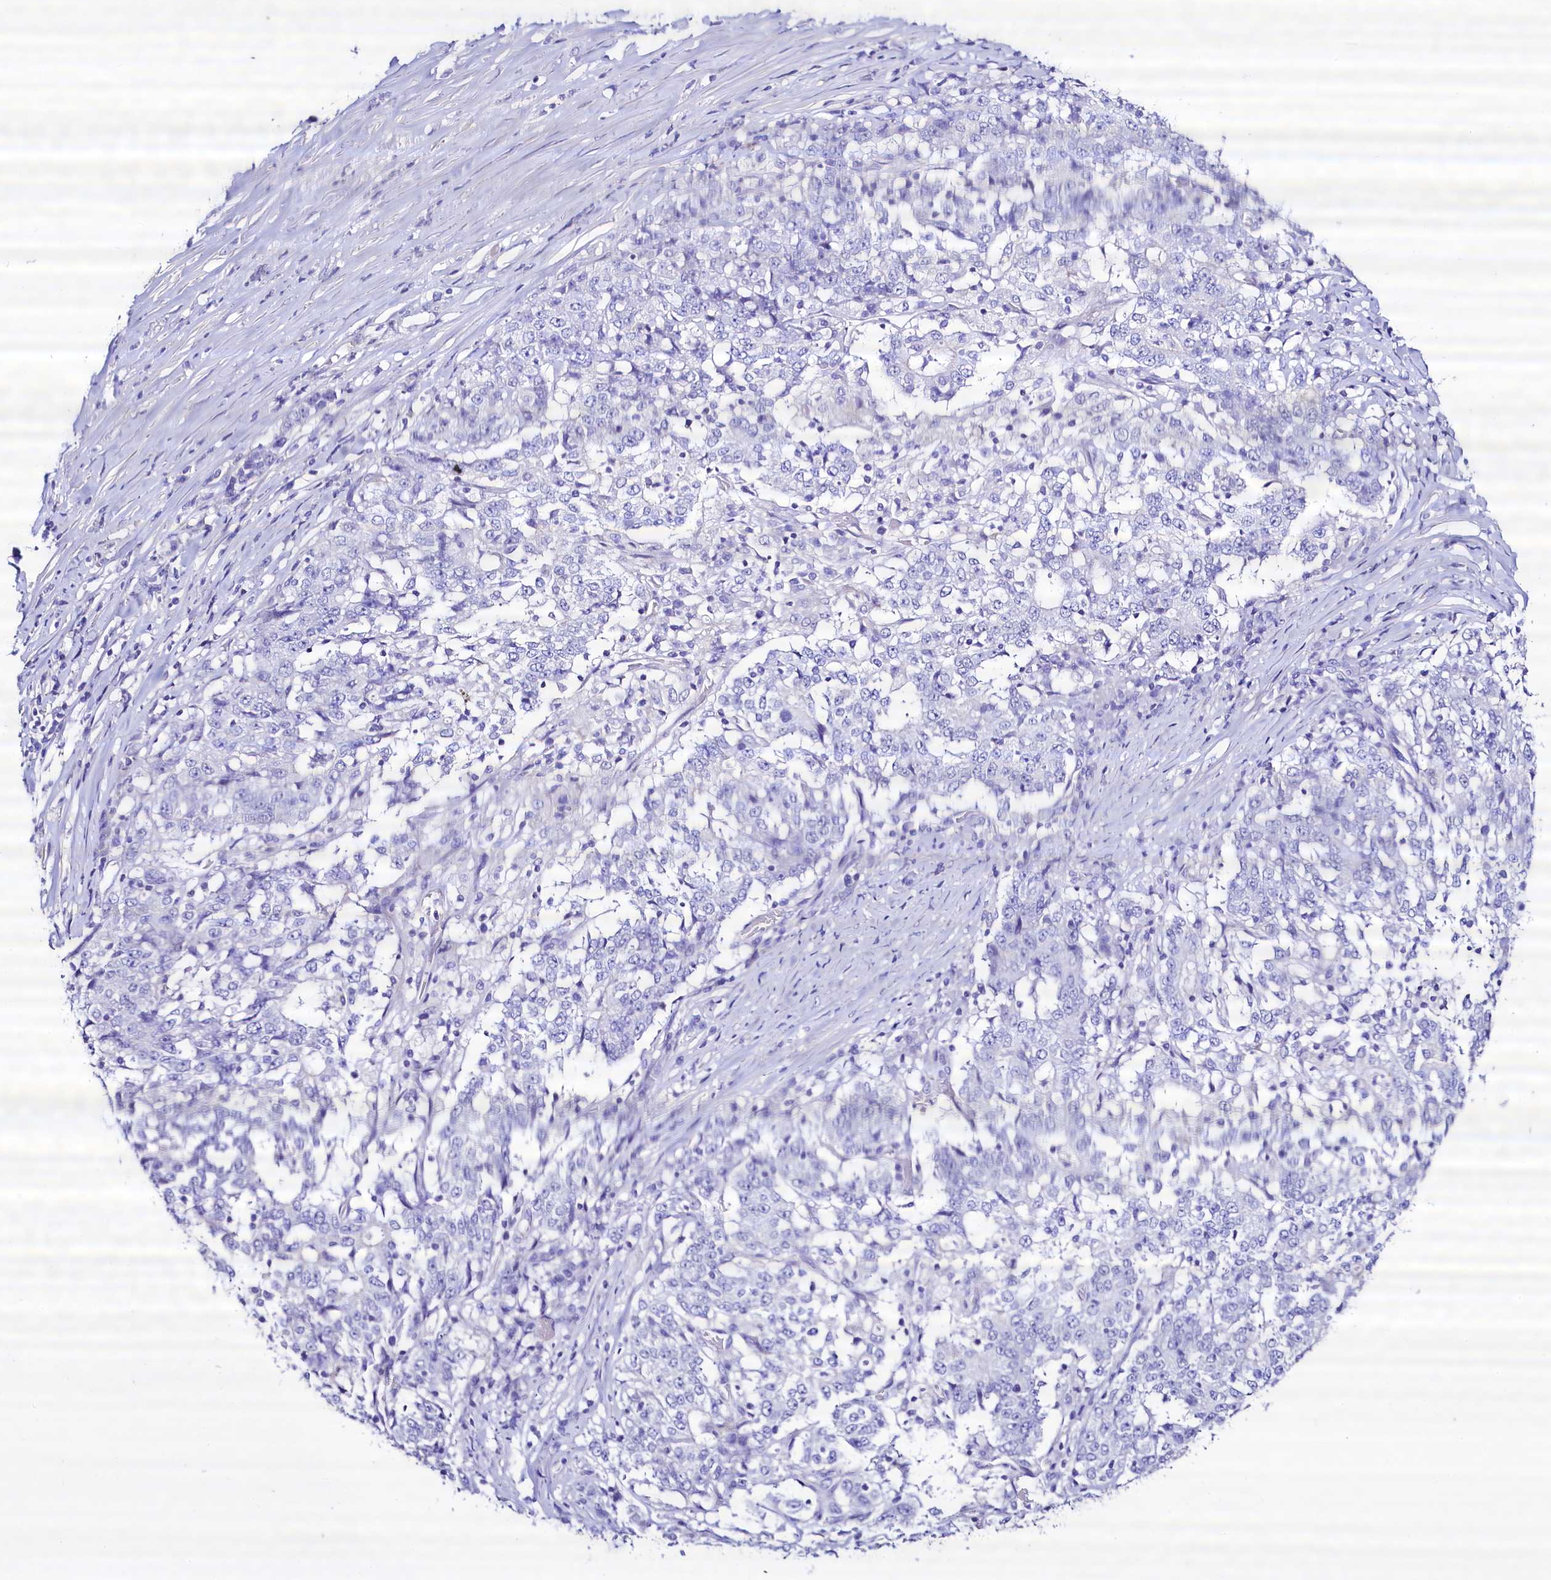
{"staining": {"intensity": "negative", "quantity": "none", "location": "none"}, "tissue": "stomach cancer", "cell_type": "Tumor cells", "image_type": "cancer", "snomed": [{"axis": "morphology", "description": "Adenocarcinoma, NOS"}, {"axis": "topography", "description": "Stomach"}], "caption": "This is a micrograph of immunohistochemistry (IHC) staining of stomach adenocarcinoma, which shows no staining in tumor cells.", "gene": "RBP3", "patient": {"sex": "male", "age": 59}}